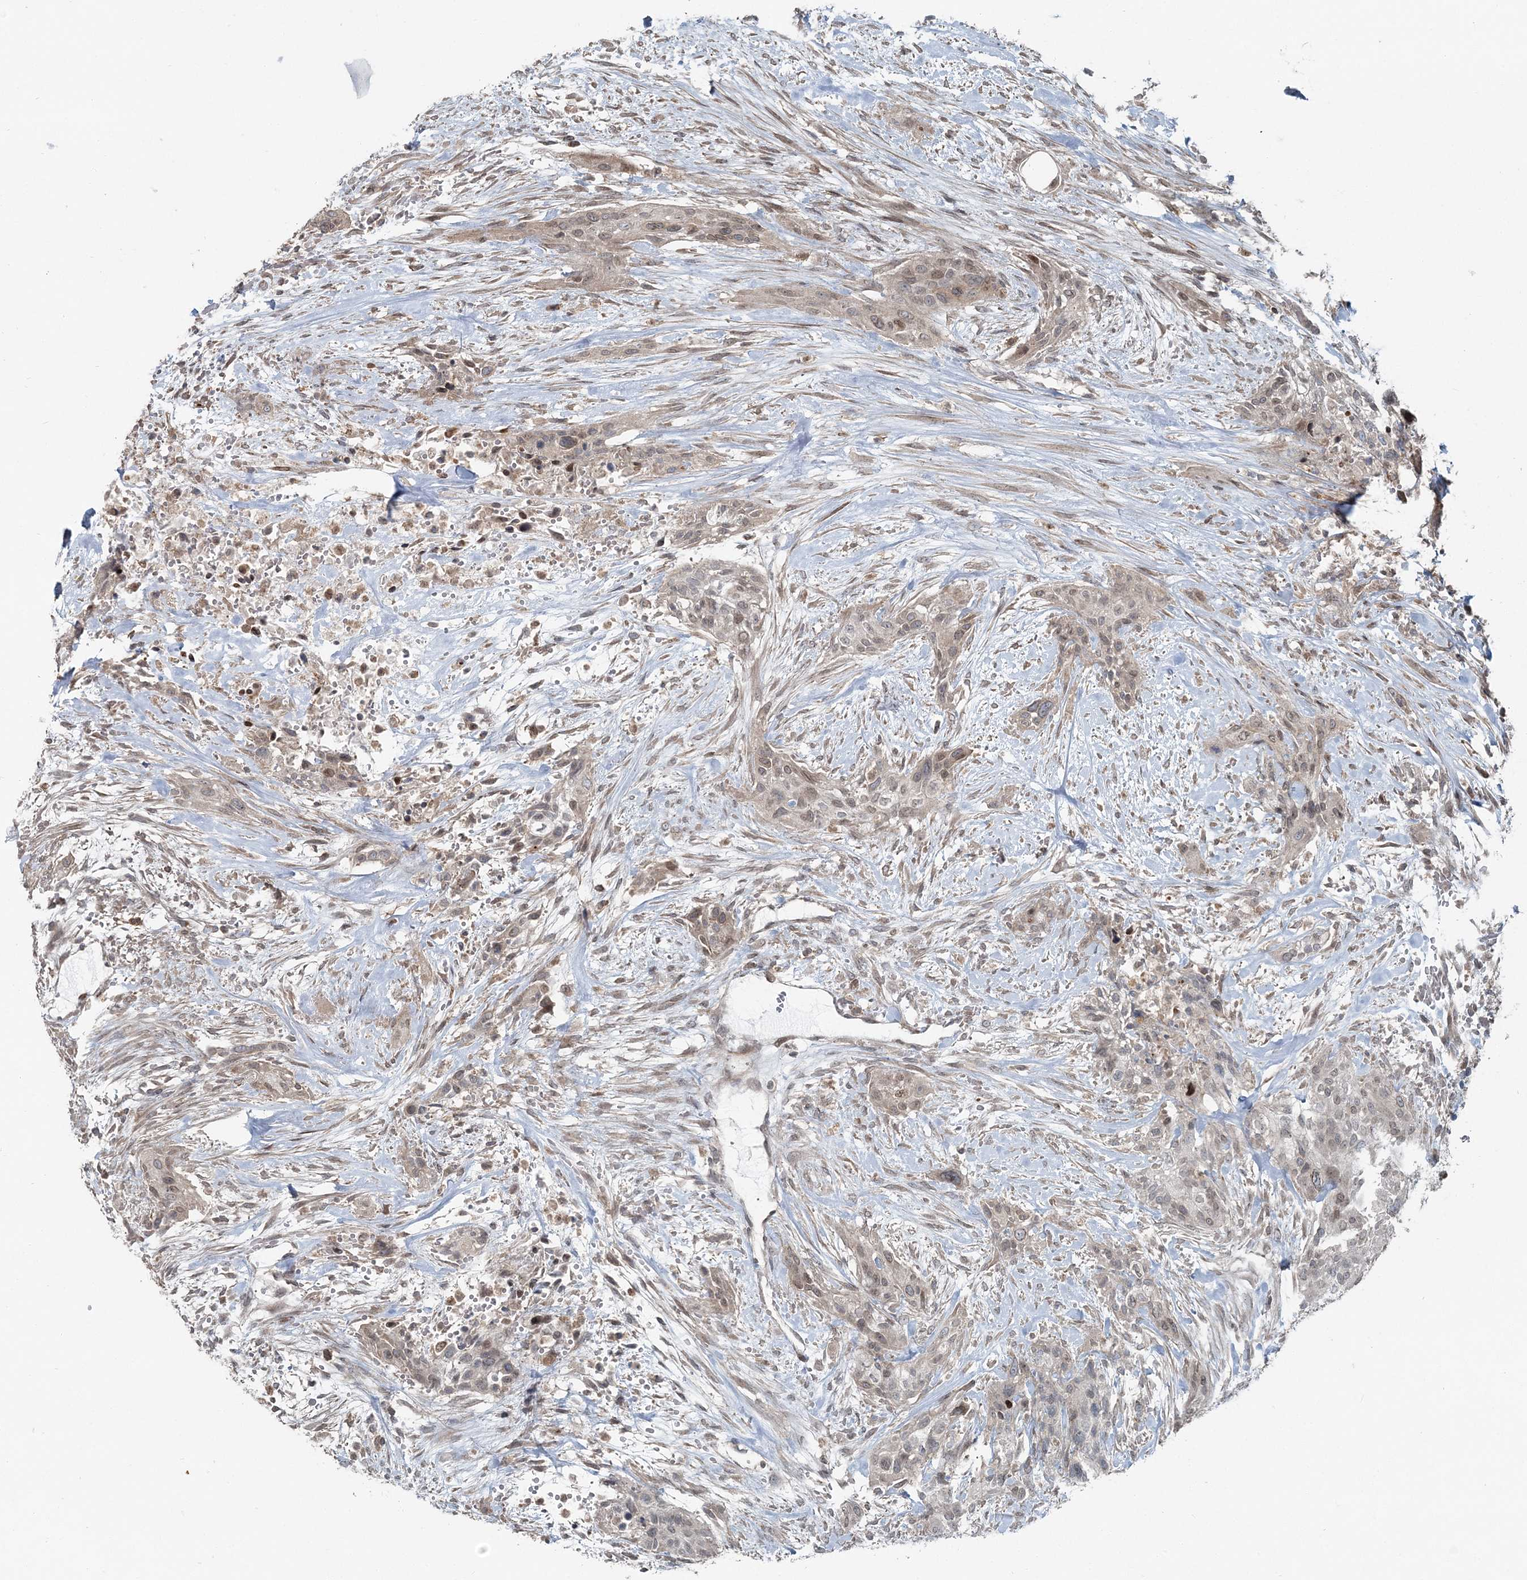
{"staining": {"intensity": "weak", "quantity": "<25%", "location": "cytoplasmic/membranous"}, "tissue": "urothelial cancer", "cell_type": "Tumor cells", "image_type": "cancer", "snomed": [{"axis": "morphology", "description": "Urothelial carcinoma, High grade"}, {"axis": "topography", "description": "Urinary bladder"}], "caption": "There is no significant staining in tumor cells of urothelial cancer. (DAB (3,3'-diaminobenzidine) immunohistochemistry with hematoxylin counter stain).", "gene": "FBXL17", "patient": {"sex": "male", "age": 35}}